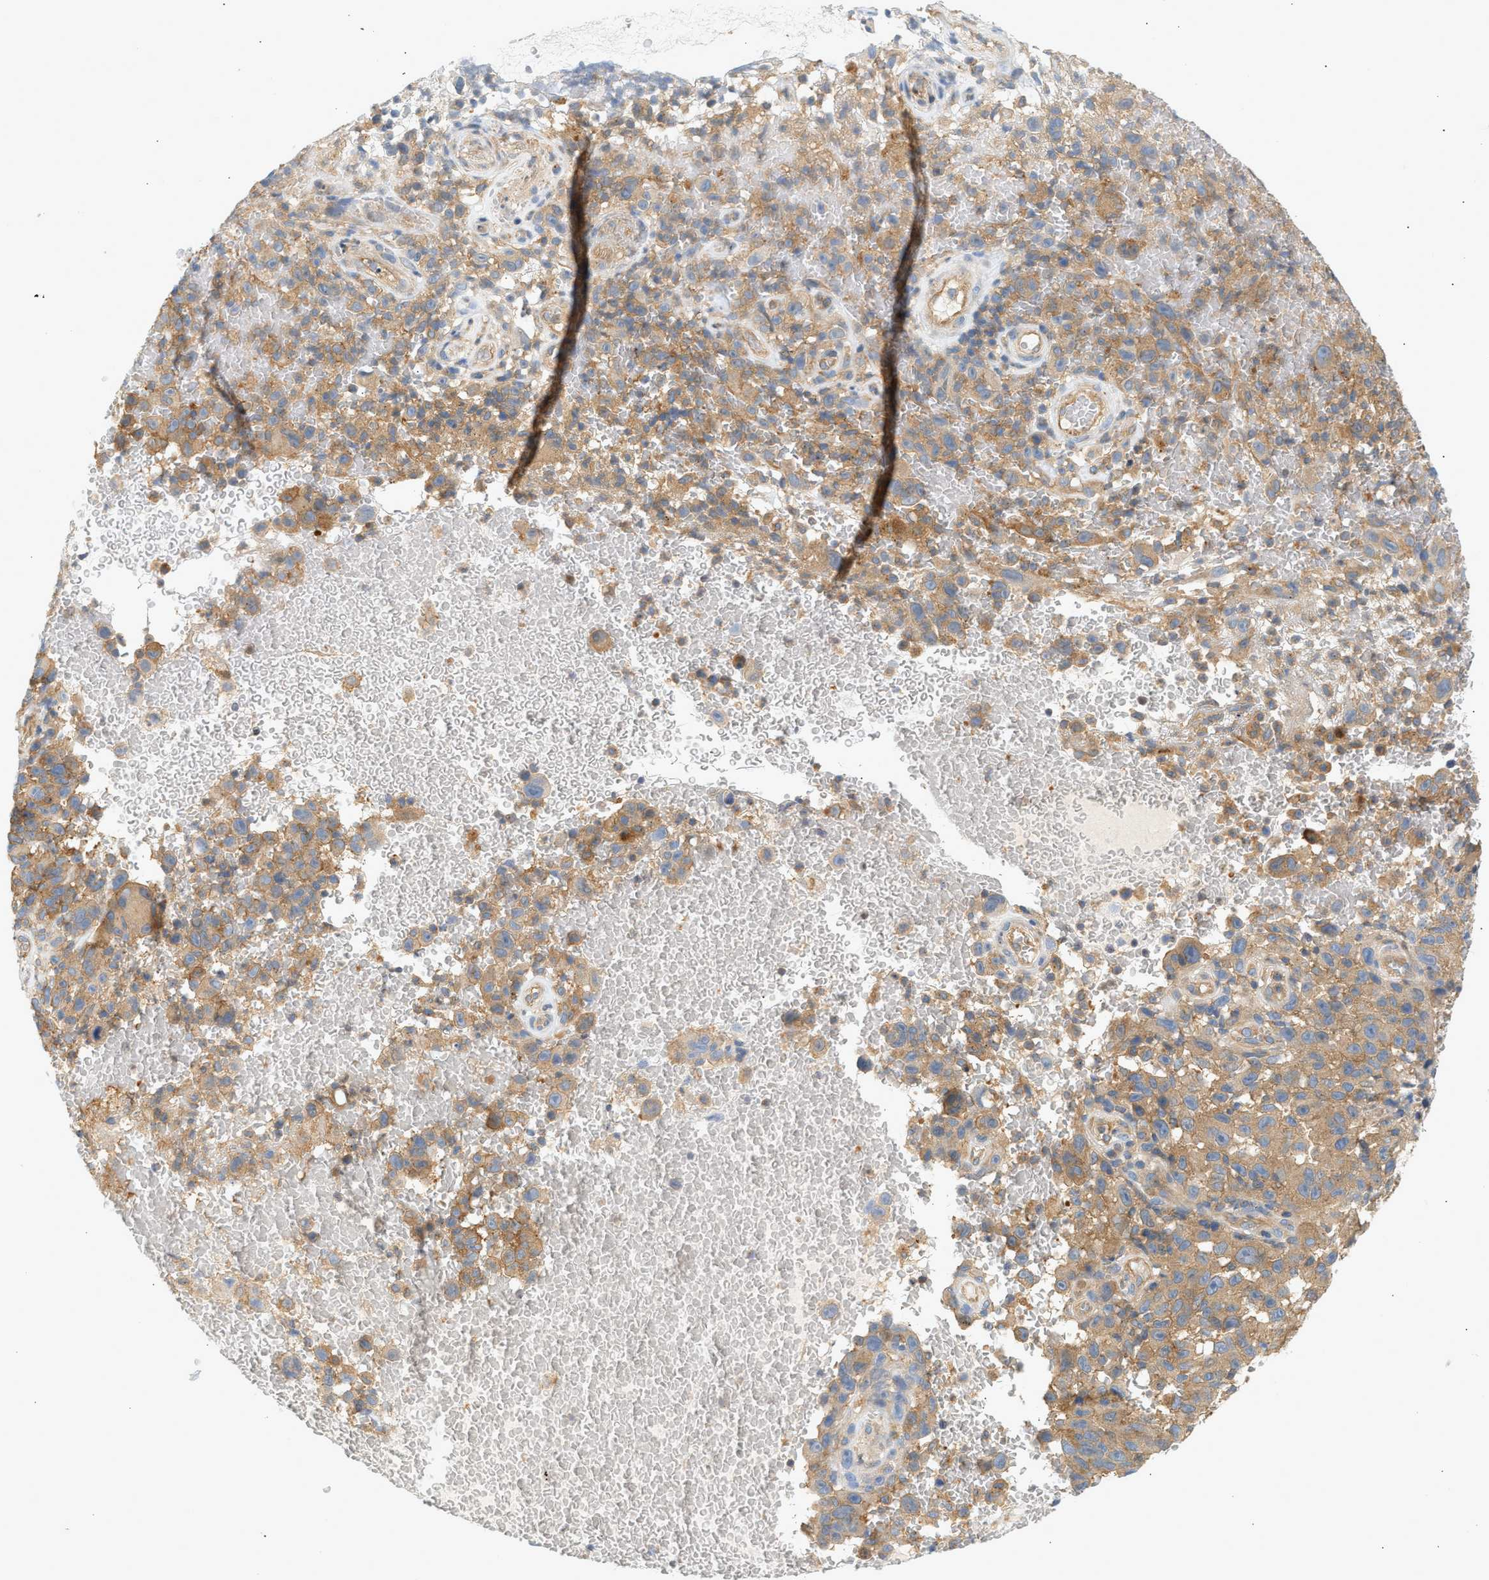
{"staining": {"intensity": "moderate", "quantity": ">75%", "location": "cytoplasmic/membranous"}, "tissue": "melanoma", "cell_type": "Tumor cells", "image_type": "cancer", "snomed": [{"axis": "morphology", "description": "Malignant melanoma, NOS"}, {"axis": "topography", "description": "Skin"}], "caption": "A photomicrograph of human malignant melanoma stained for a protein displays moderate cytoplasmic/membranous brown staining in tumor cells.", "gene": "PAFAH1B1", "patient": {"sex": "female", "age": 82}}